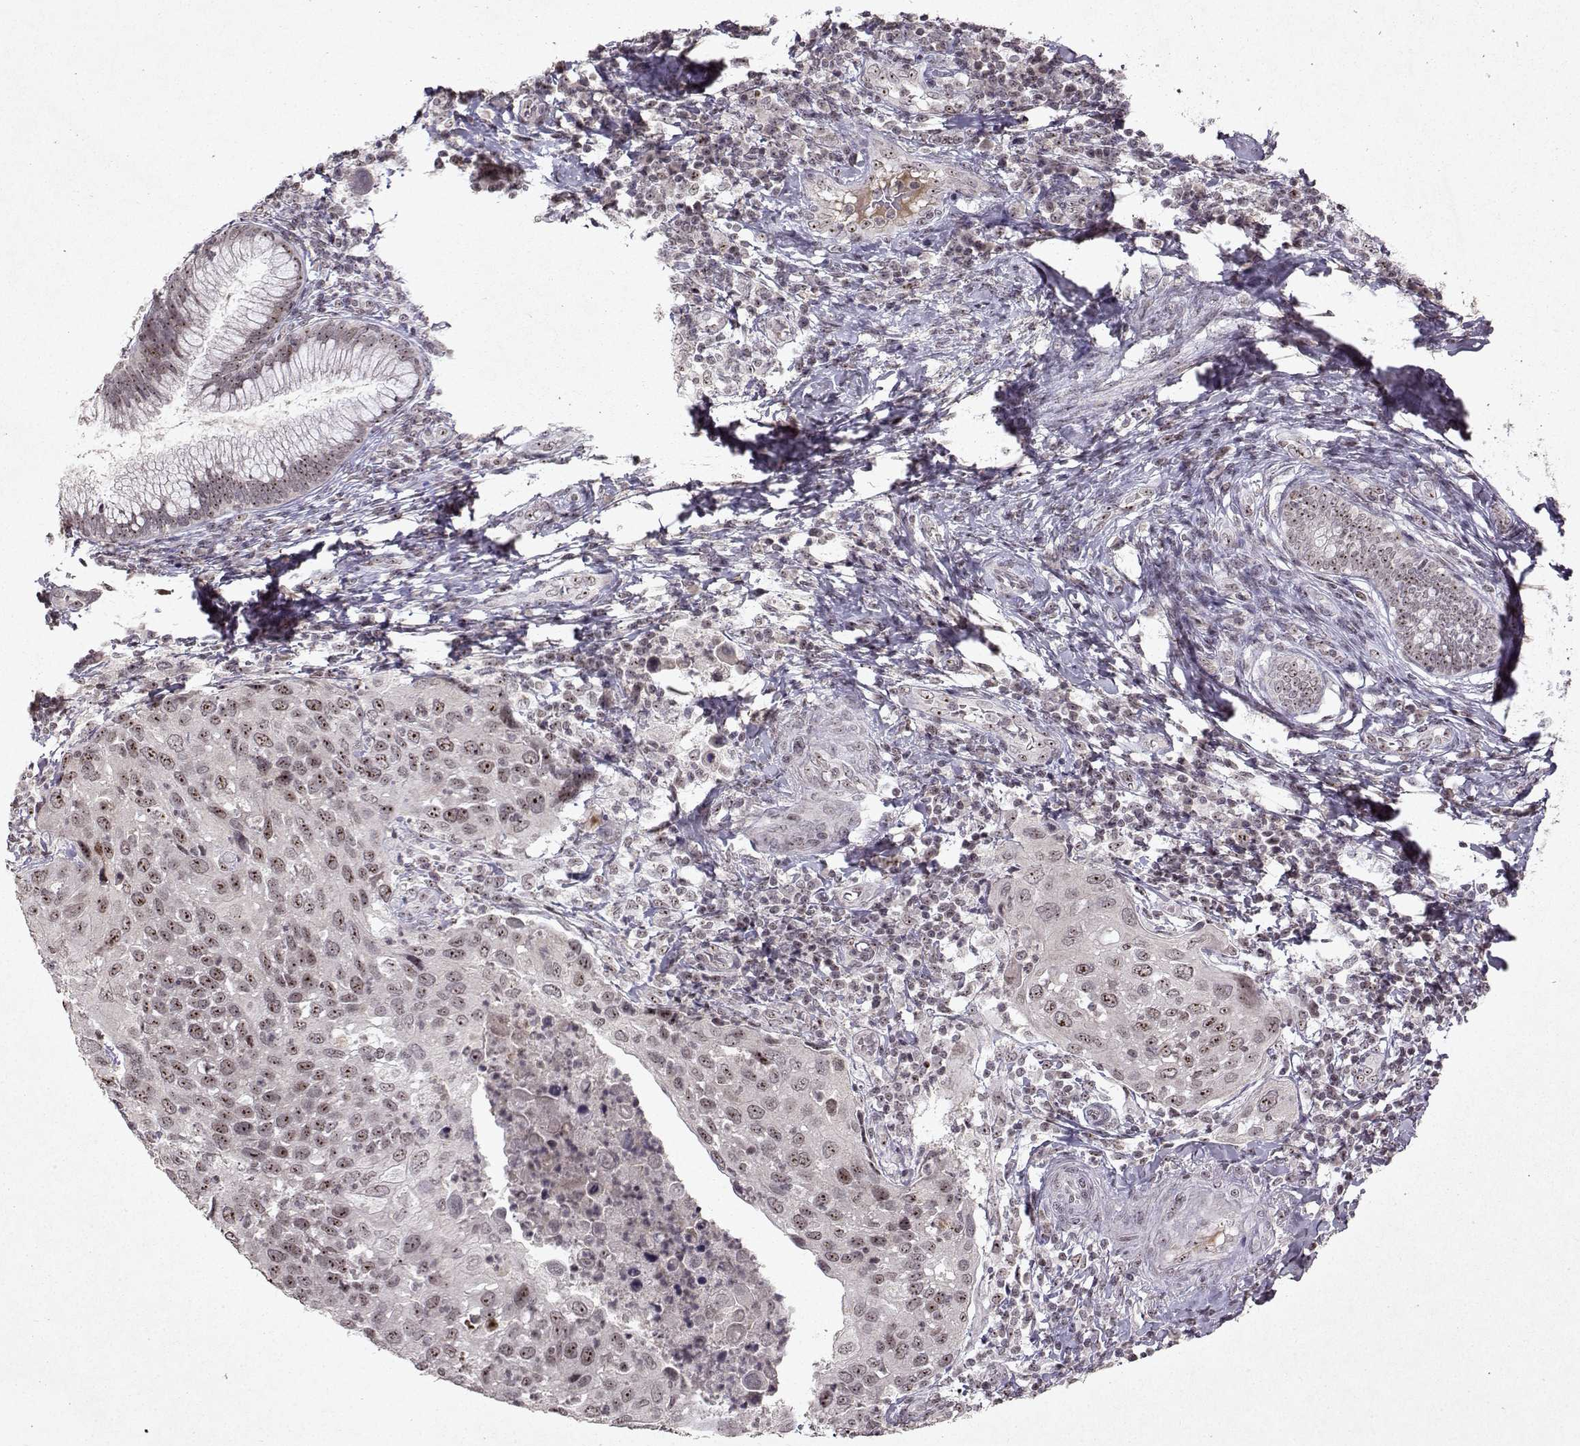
{"staining": {"intensity": "moderate", "quantity": "25%-75%", "location": "nuclear"}, "tissue": "cervical cancer", "cell_type": "Tumor cells", "image_type": "cancer", "snomed": [{"axis": "morphology", "description": "Squamous cell carcinoma, NOS"}, {"axis": "topography", "description": "Cervix"}], "caption": "A photomicrograph showing moderate nuclear expression in approximately 25%-75% of tumor cells in cervical squamous cell carcinoma, as visualized by brown immunohistochemical staining.", "gene": "DDX56", "patient": {"sex": "female", "age": 54}}